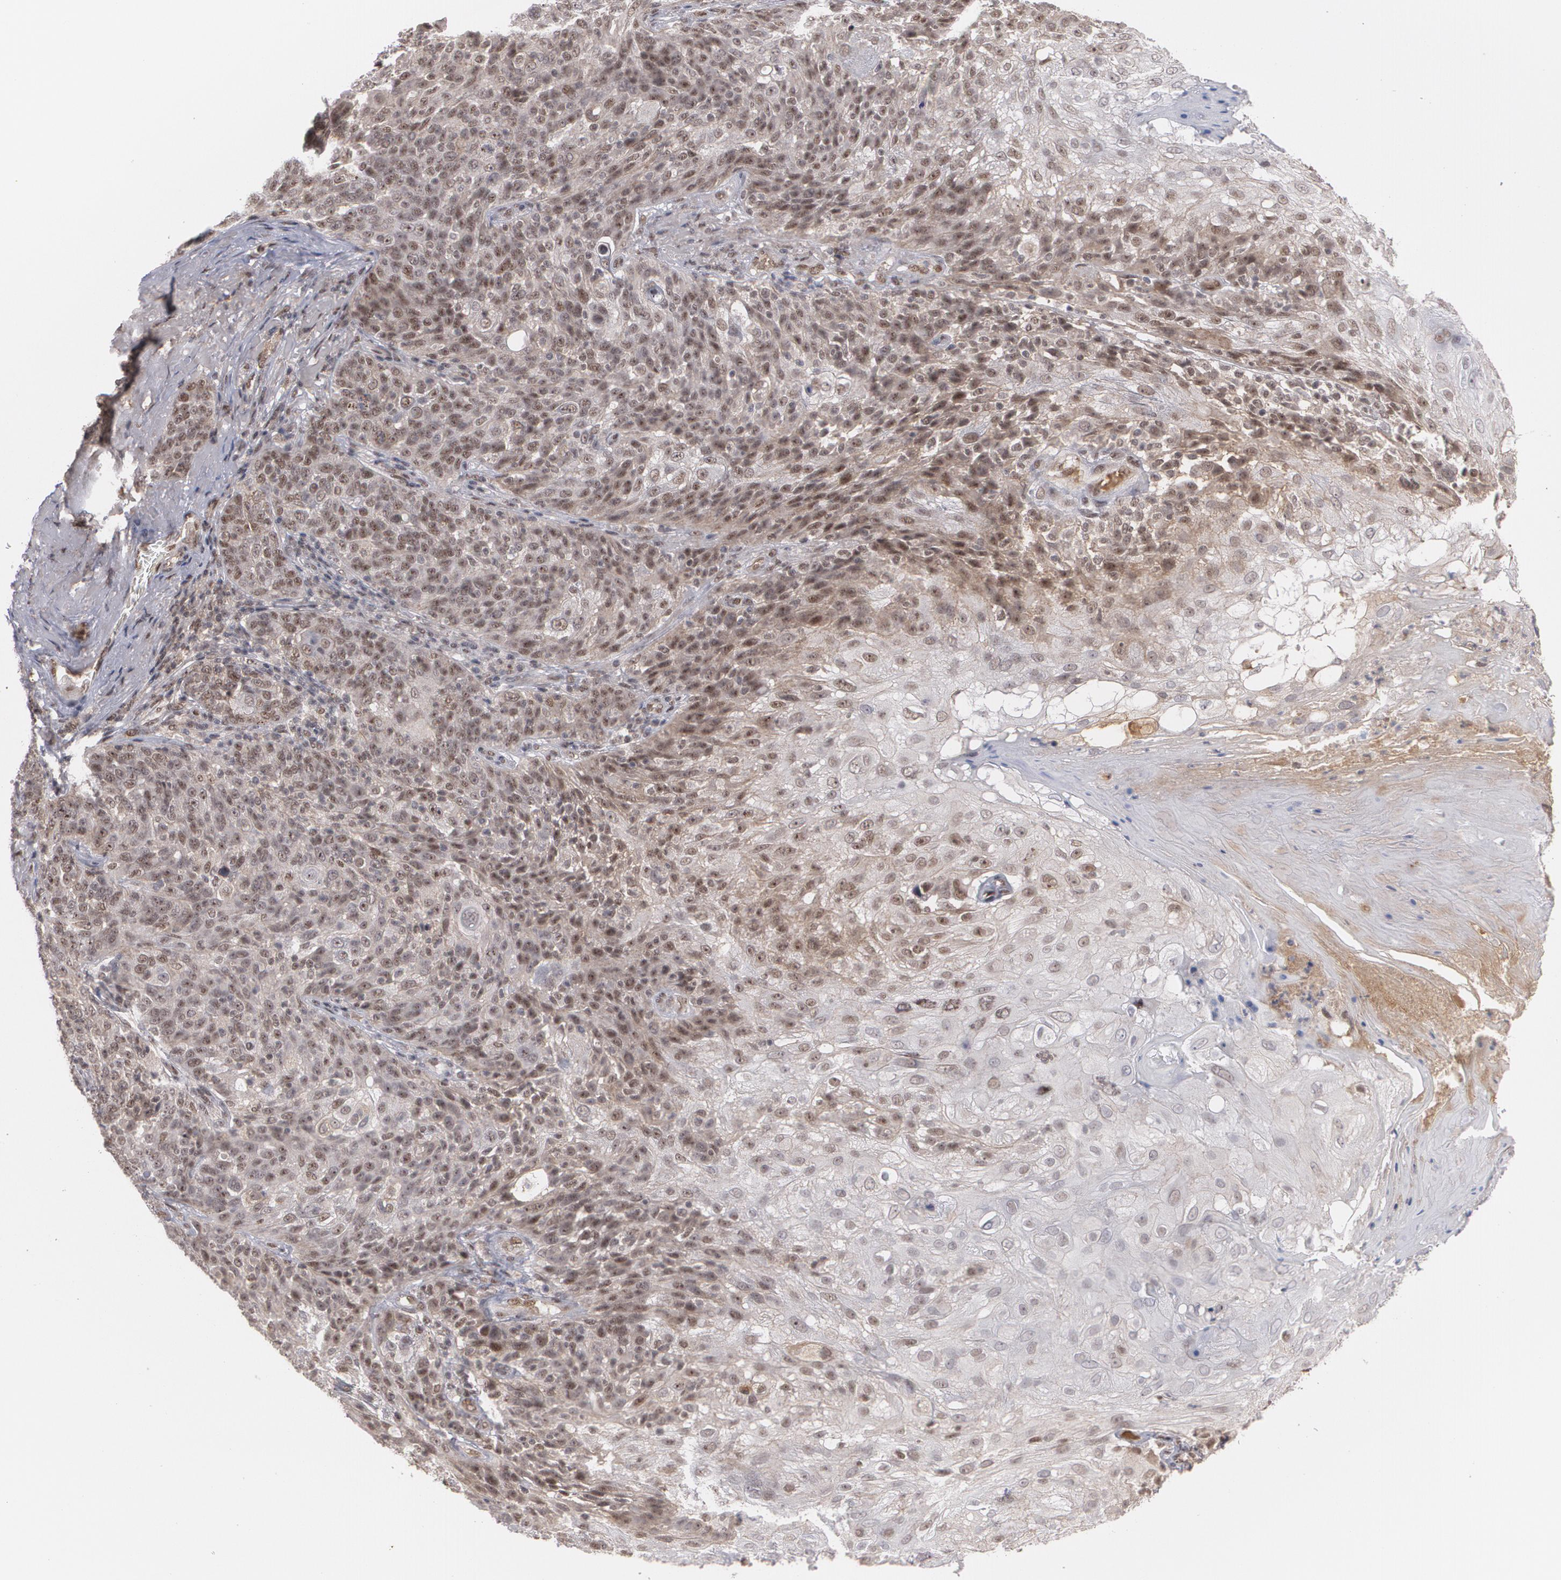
{"staining": {"intensity": "moderate", "quantity": ">75%", "location": "nuclear"}, "tissue": "skin cancer", "cell_type": "Tumor cells", "image_type": "cancer", "snomed": [{"axis": "morphology", "description": "Normal tissue, NOS"}, {"axis": "morphology", "description": "Squamous cell carcinoma, NOS"}, {"axis": "topography", "description": "Skin"}], "caption": "Moderate nuclear protein expression is appreciated in approximately >75% of tumor cells in skin cancer. The staining was performed using DAB, with brown indicating positive protein expression. Nuclei are stained blue with hematoxylin.", "gene": "ZNF234", "patient": {"sex": "female", "age": 83}}